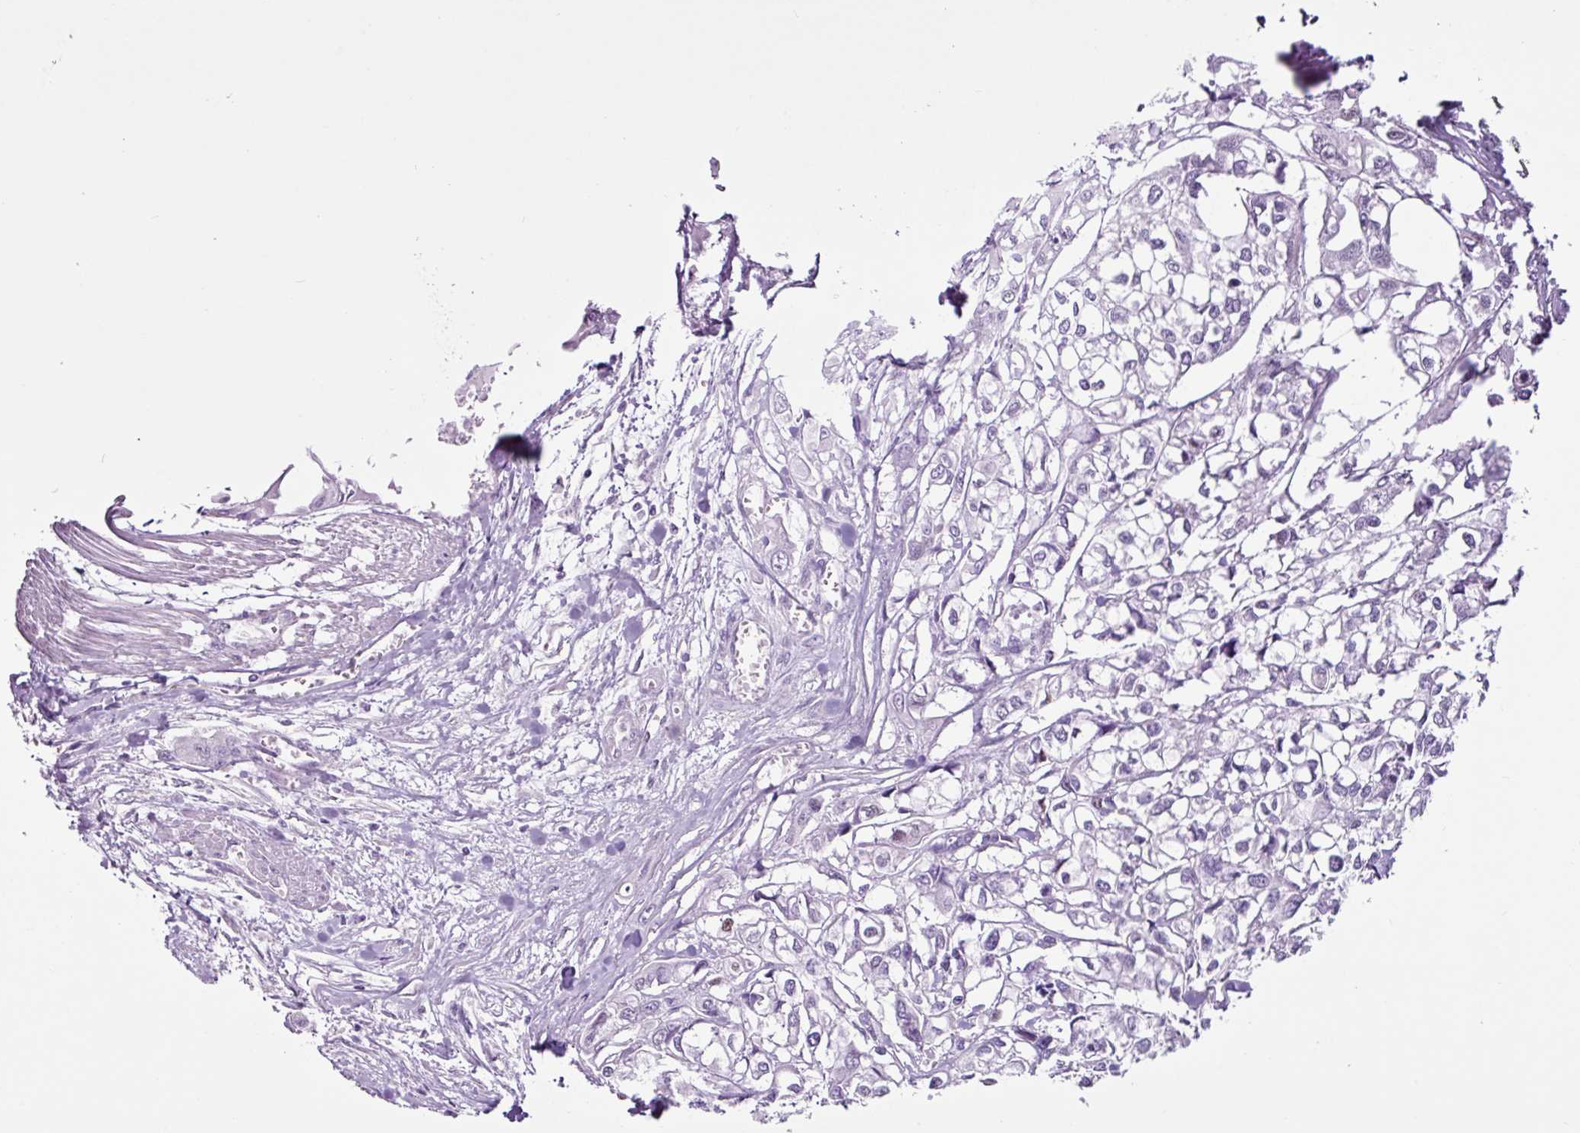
{"staining": {"intensity": "negative", "quantity": "none", "location": "none"}, "tissue": "urothelial cancer", "cell_type": "Tumor cells", "image_type": "cancer", "snomed": [{"axis": "morphology", "description": "Urothelial carcinoma, High grade"}, {"axis": "topography", "description": "Urinary bladder"}], "caption": "This is an immunohistochemistry (IHC) image of human urothelial cancer. There is no positivity in tumor cells.", "gene": "PGR", "patient": {"sex": "male", "age": 67}}